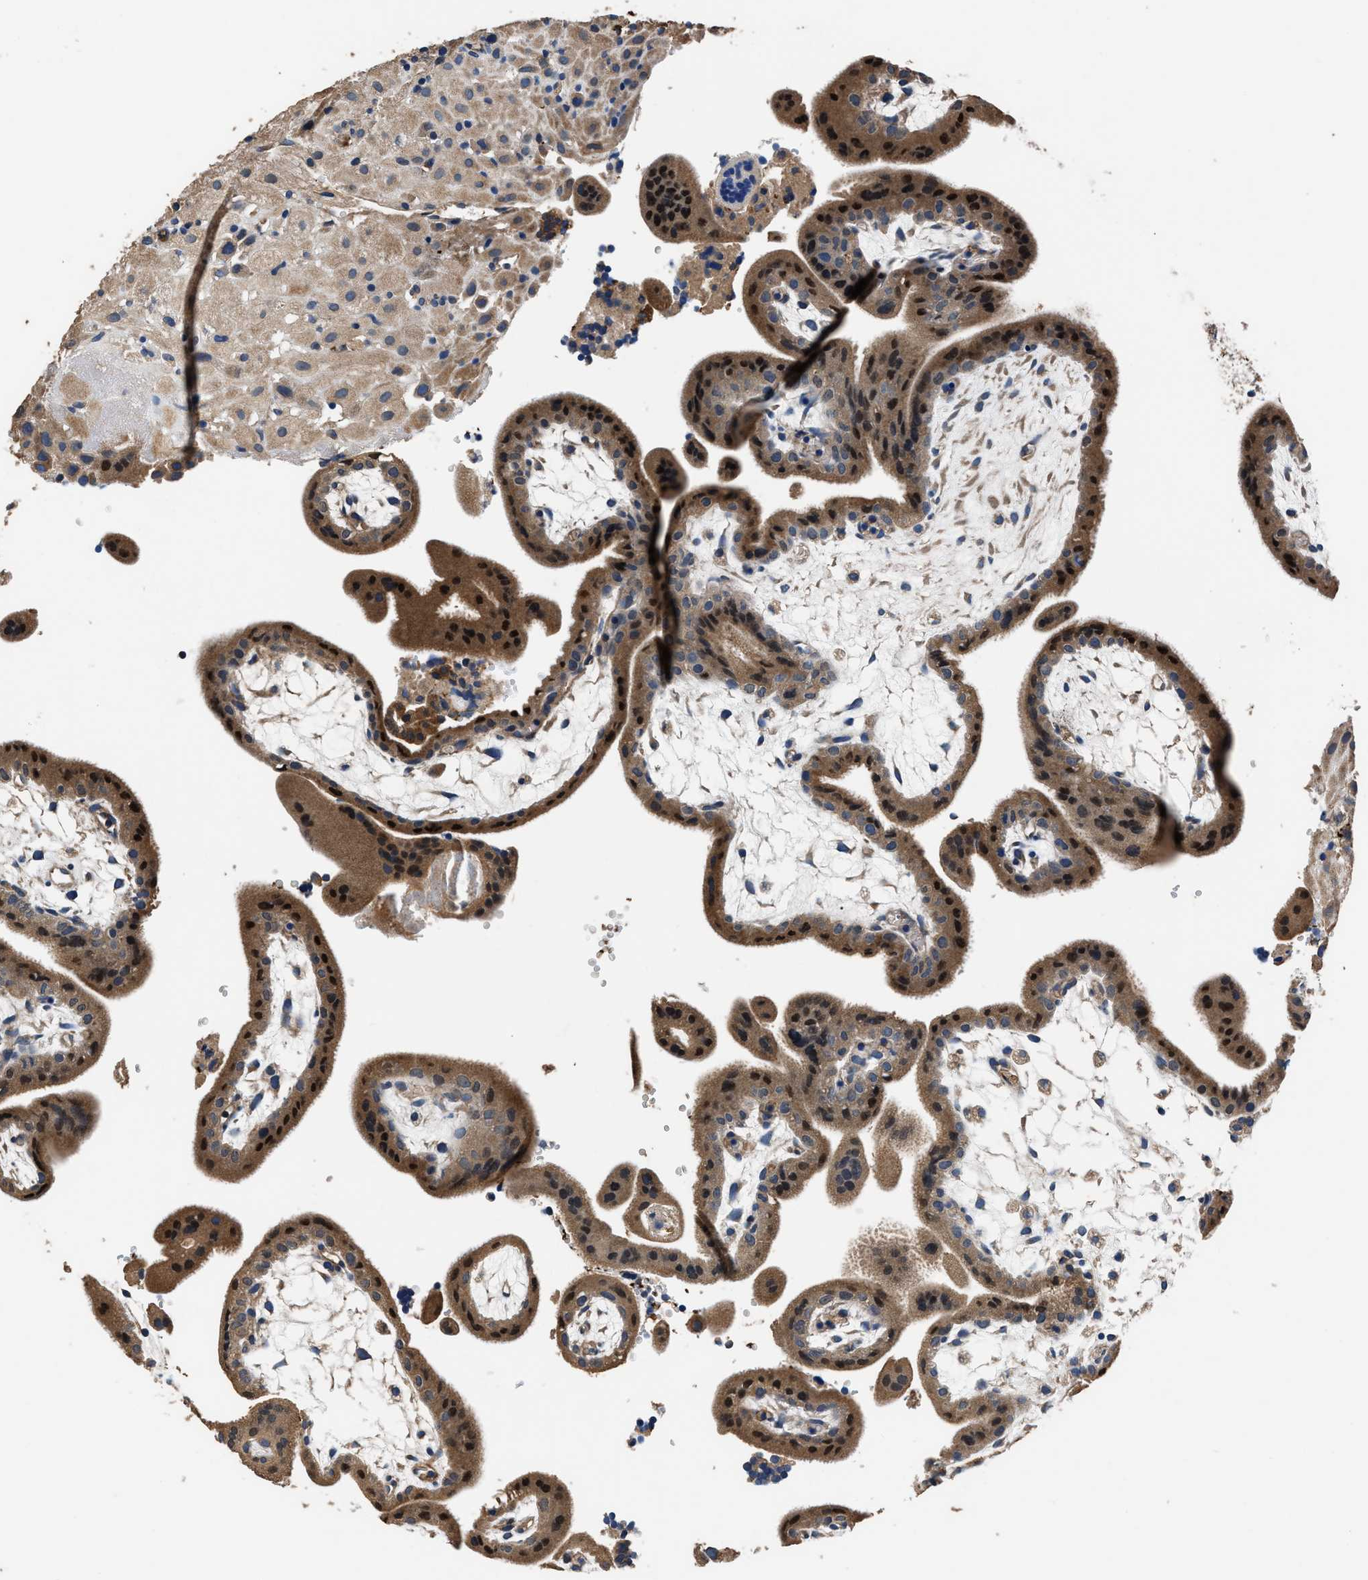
{"staining": {"intensity": "moderate", "quantity": ">75%", "location": "cytoplasmic/membranous"}, "tissue": "placenta", "cell_type": "Decidual cells", "image_type": "normal", "snomed": [{"axis": "morphology", "description": "Normal tissue, NOS"}, {"axis": "topography", "description": "Placenta"}], "caption": "The photomicrograph demonstrates staining of normal placenta, revealing moderate cytoplasmic/membranous protein staining (brown color) within decidual cells.", "gene": "DHRS7B", "patient": {"sex": "female", "age": 18}}